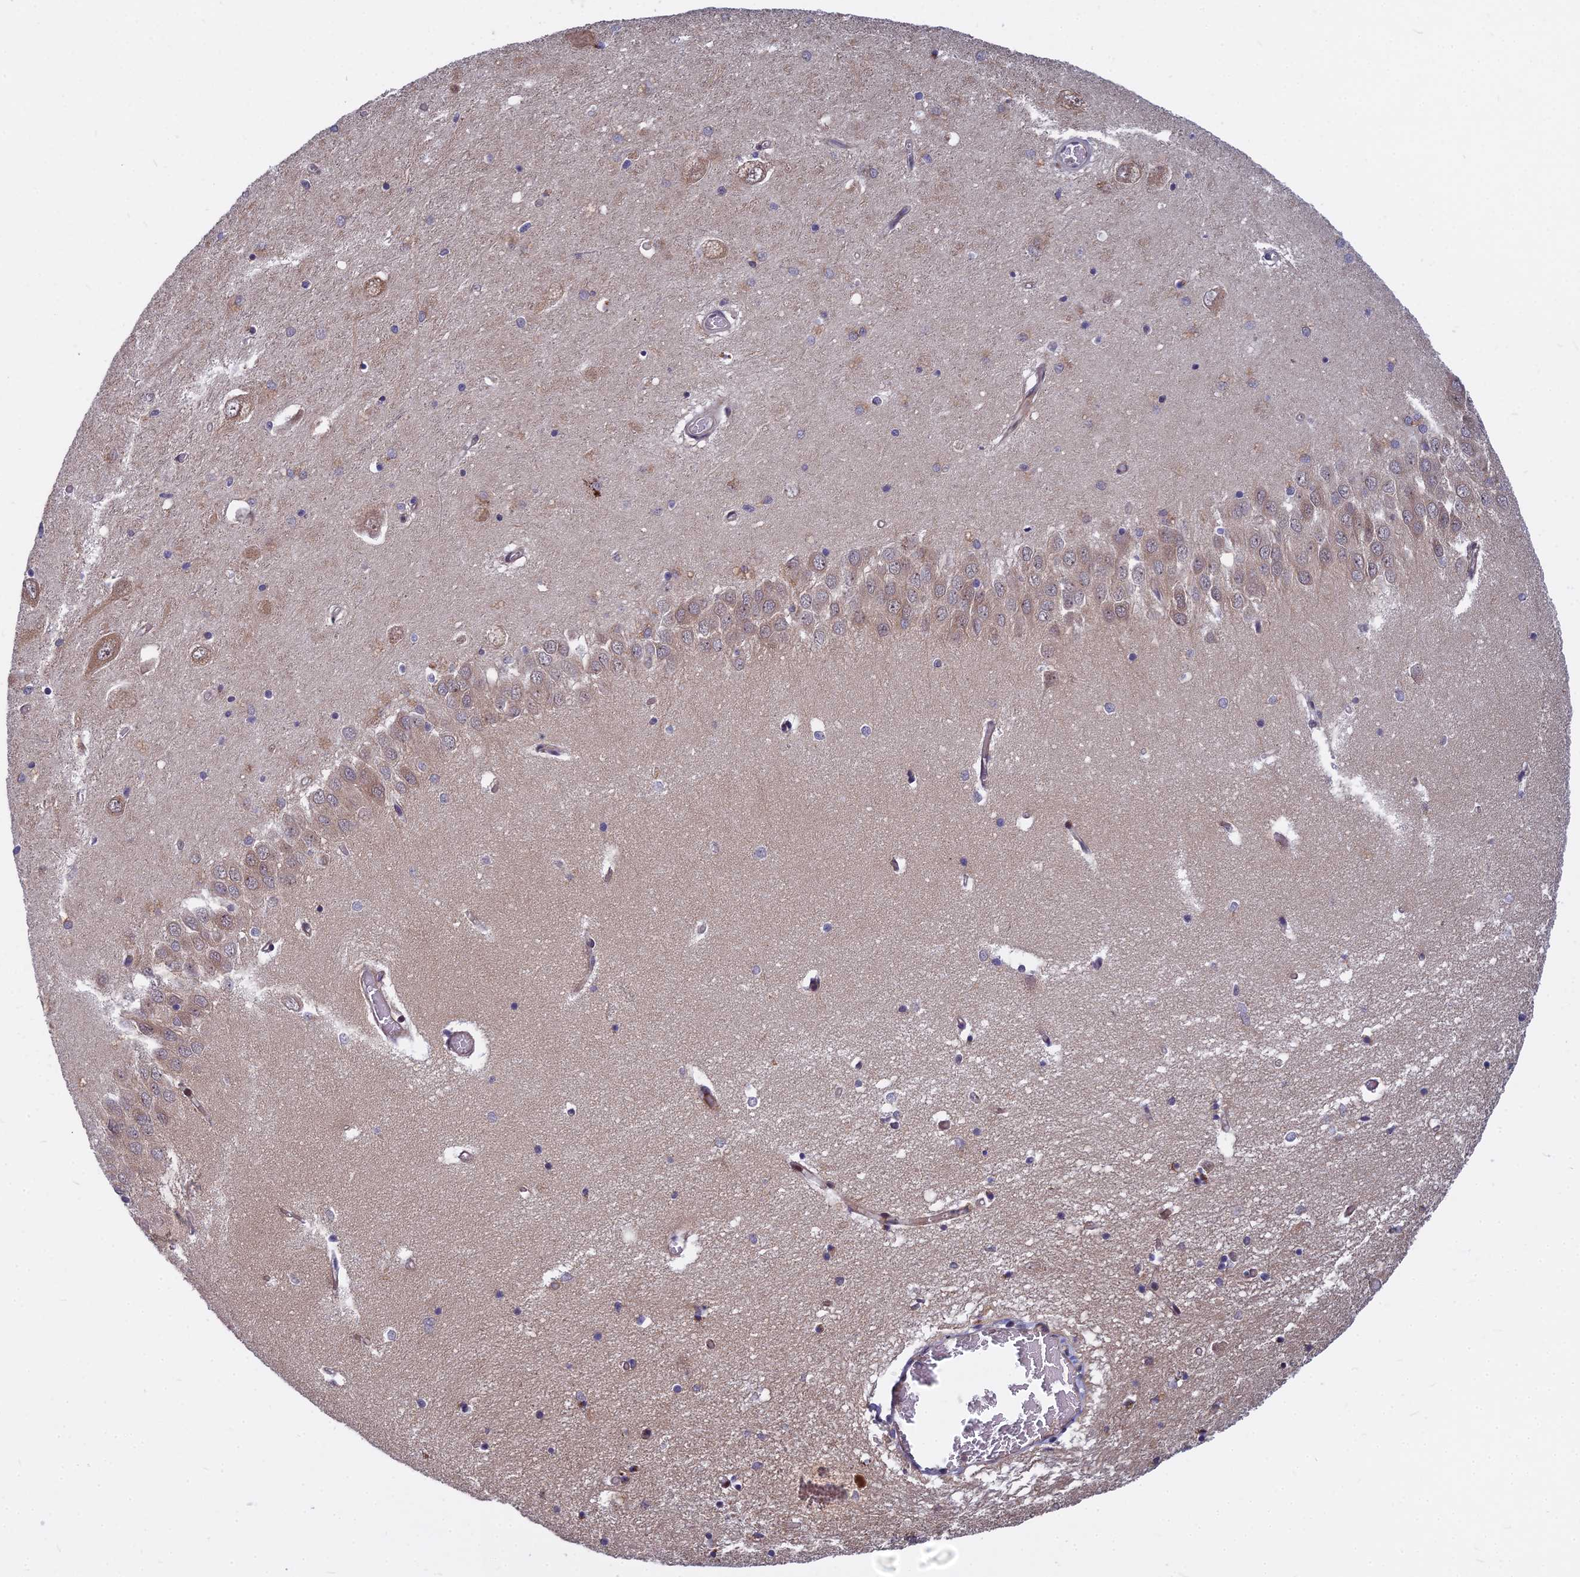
{"staining": {"intensity": "moderate", "quantity": "<25%", "location": "cytoplasmic/membranous,nuclear"}, "tissue": "hippocampus", "cell_type": "Glial cells", "image_type": "normal", "snomed": [{"axis": "morphology", "description": "Normal tissue, NOS"}, {"axis": "topography", "description": "Hippocampus"}], "caption": "The micrograph reveals staining of benign hippocampus, revealing moderate cytoplasmic/membranous,nuclear protein positivity (brown color) within glial cells.", "gene": "COMMD2", "patient": {"sex": "male", "age": 70}}